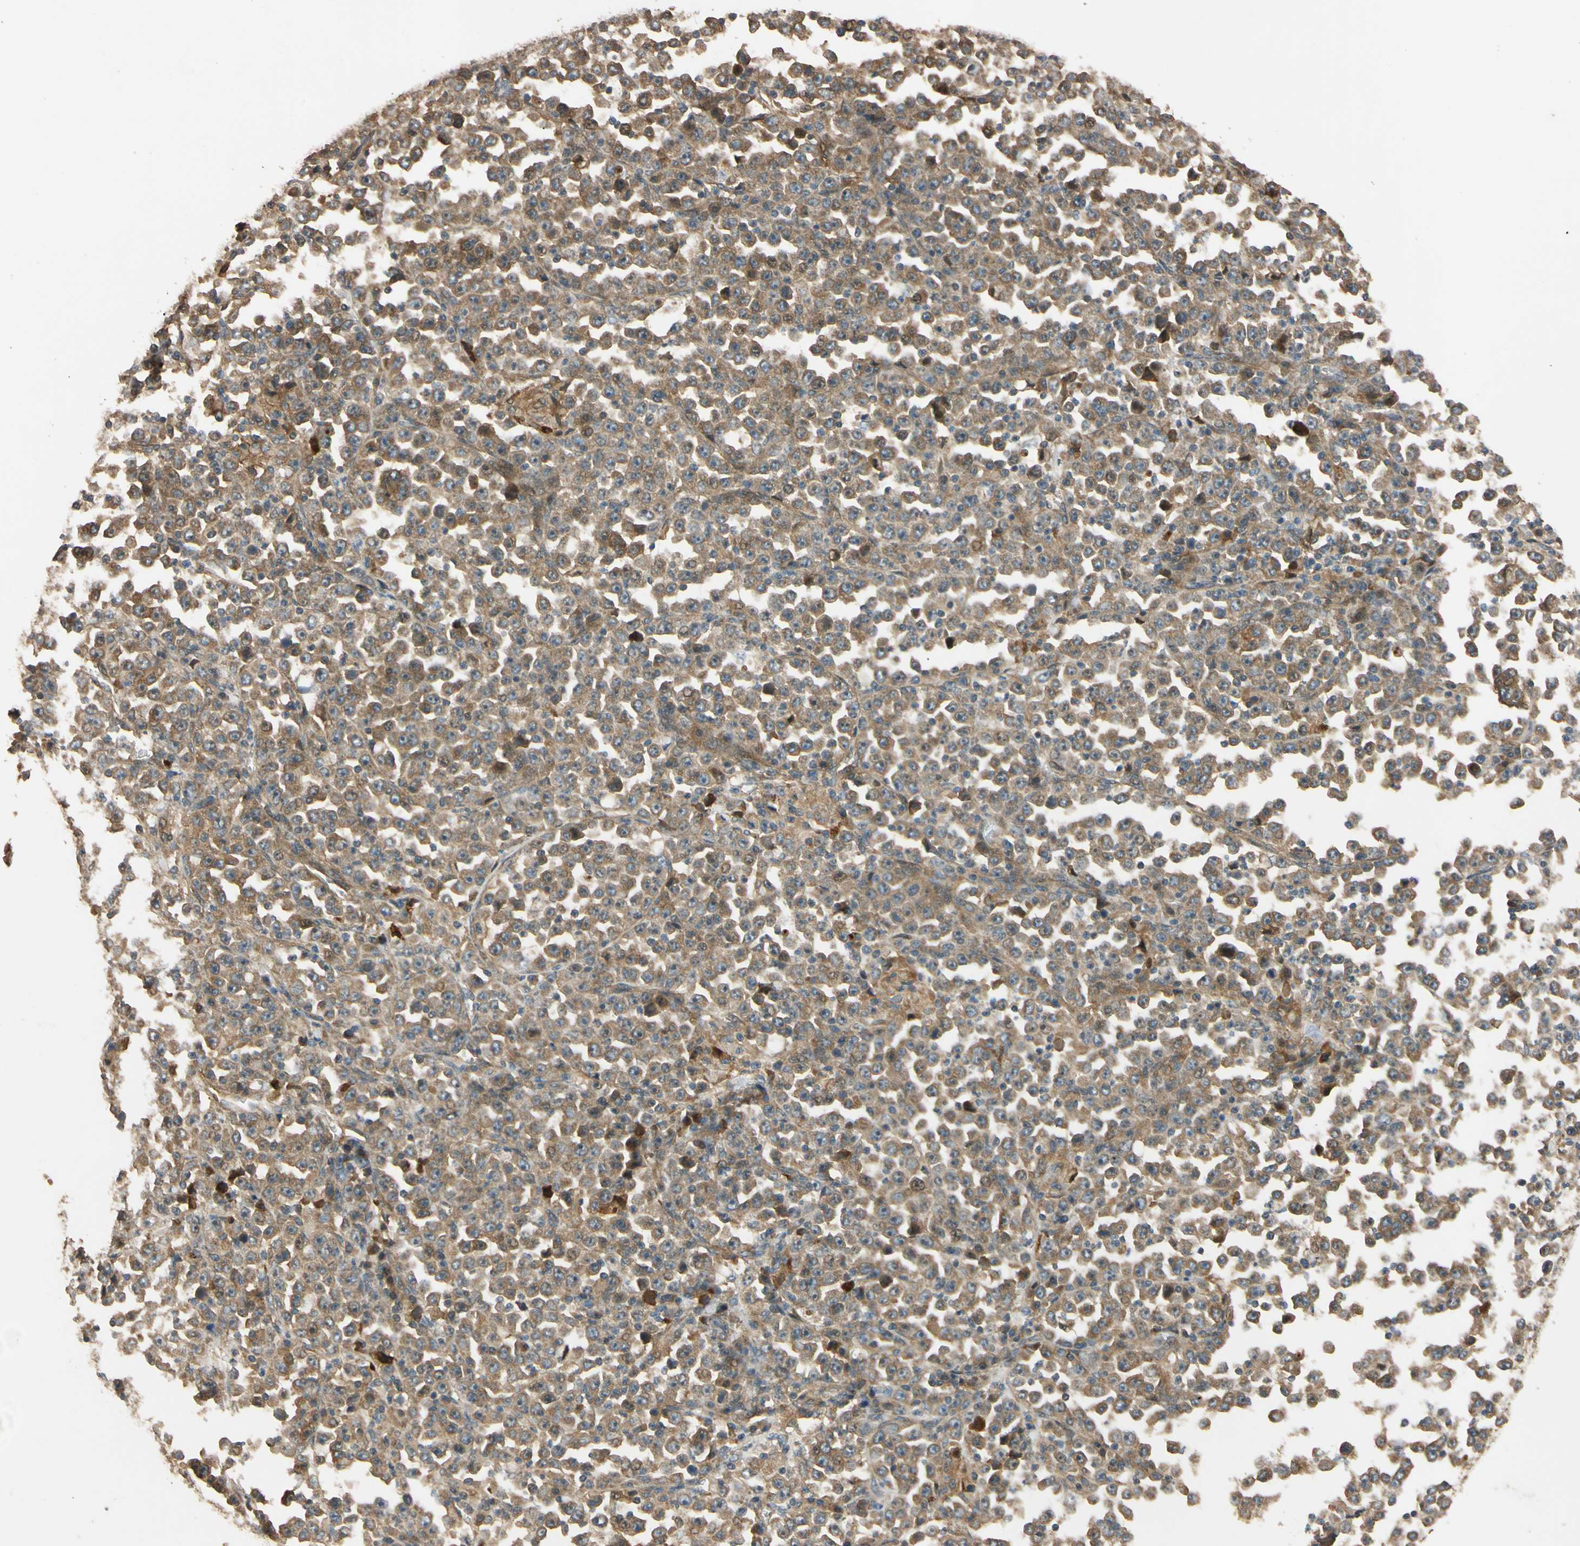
{"staining": {"intensity": "moderate", "quantity": ">75%", "location": "cytoplasmic/membranous"}, "tissue": "stomach cancer", "cell_type": "Tumor cells", "image_type": "cancer", "snomed": [{"axis": "morphology", "description": "Normal tissue, NOS"}, {"axis": "morphology", "description": "Adenocarcinoma, NOS"}, {"axis": "topography", "description": "Stomach, upper"}, {"axis": "topography", "description": "Stomach"}], "caption": "Protein staining of stomach cancer tissue displays moderate cytoplasmic/membranous expression in approximately >75% of tumor cells. The protein of interest is stained brown, and the nuclei are stained in blue (DAB IHC with brightfield microscopy, high magnification).", "gene": "MGRN1", "patient": {"sex": "male", "age": 59}}